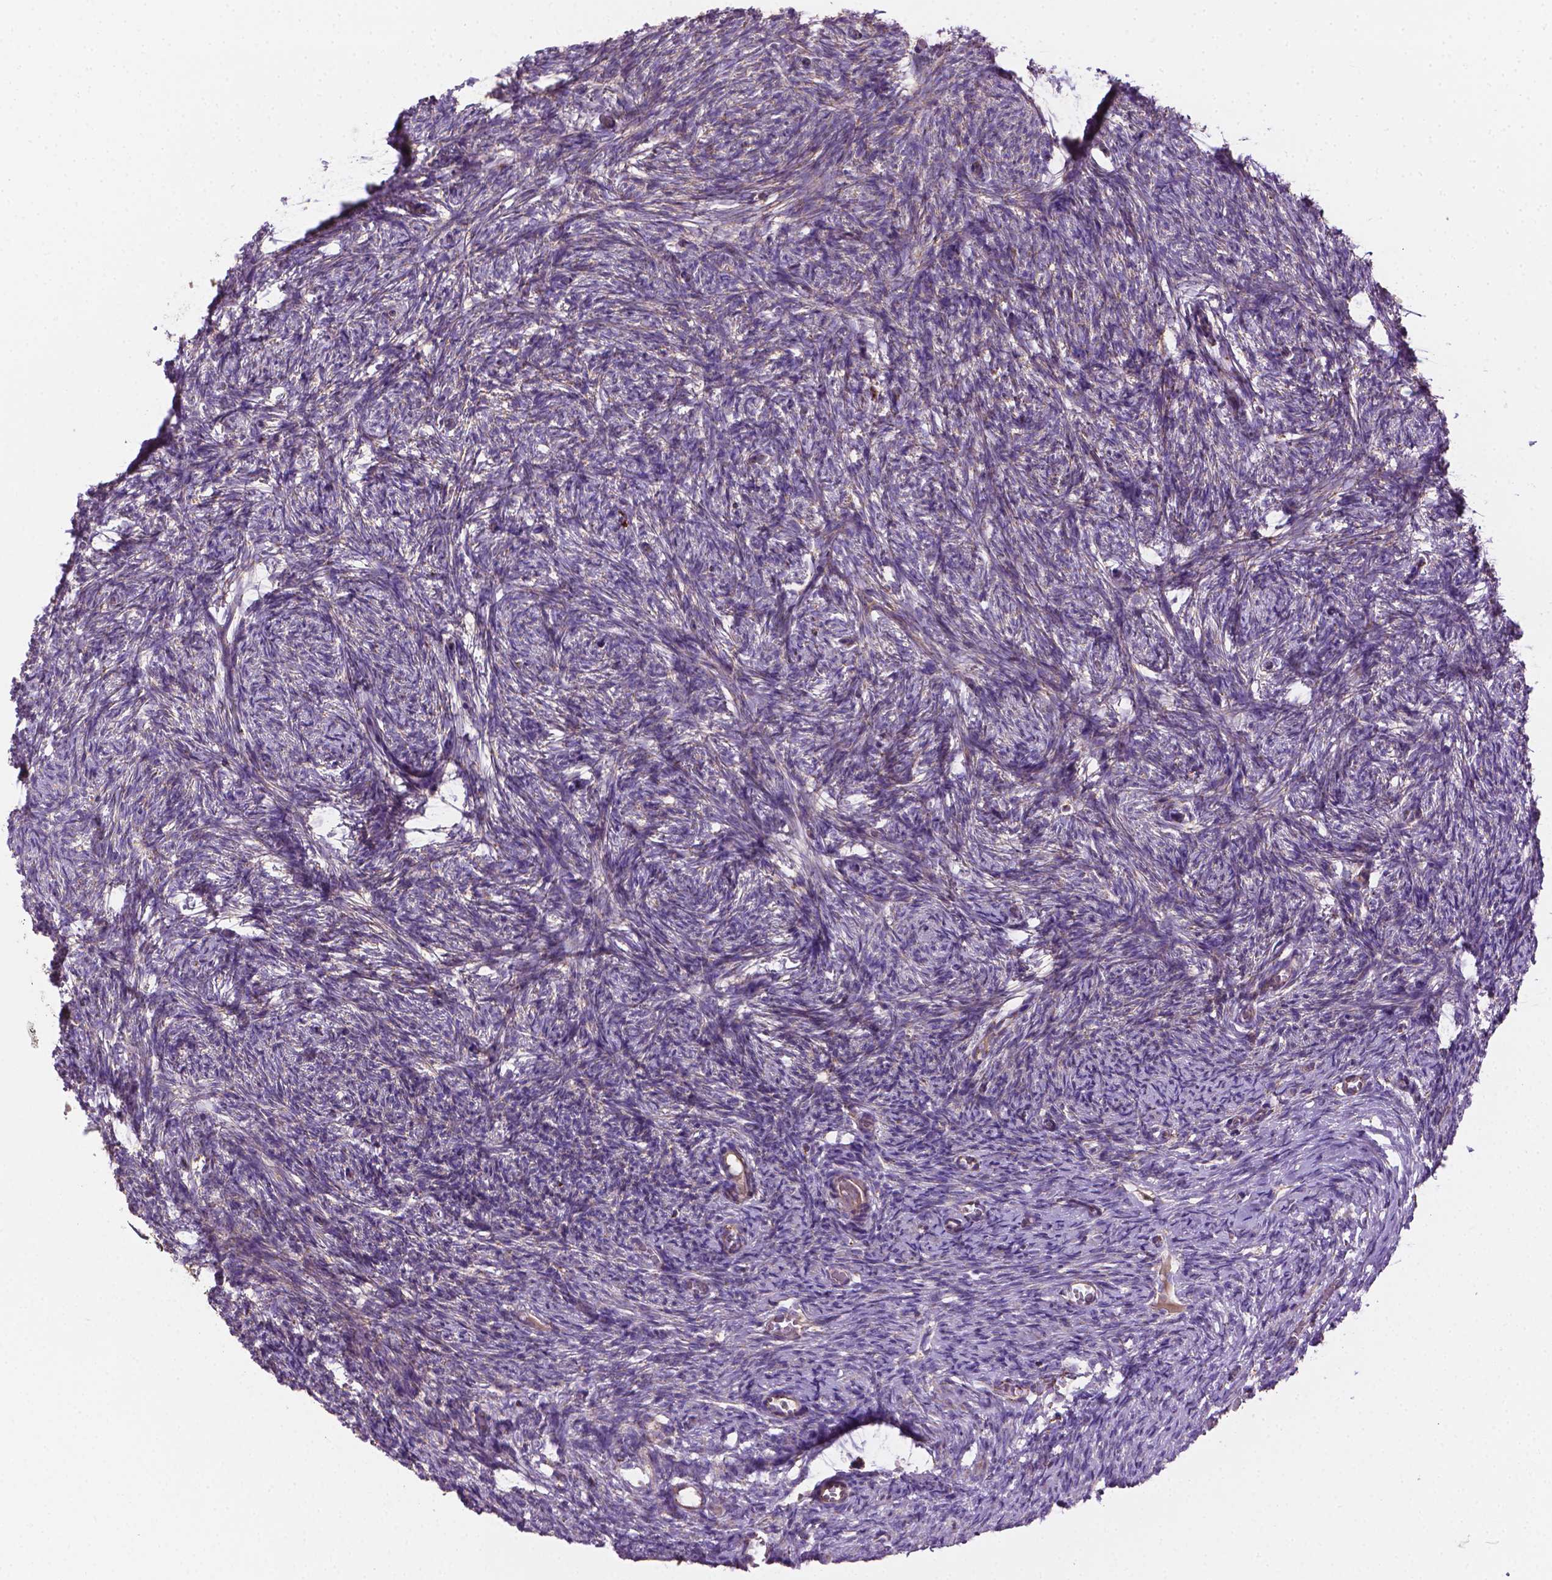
{"staining": {"intensity": "weak", "quantity": "25%-75%", "location": "cytoplasmic/membranous"}, "tissue": "ovary", "cell_type": "Ovarian stroma cells", "image_type": "normal", "snomed": [{"axis": "morphology", "description": "Normal tissue, NOS"}, {"axis": "topography", "description": "Ovary"}], "caption": "Immunohistochemistry (IHC) (DAB) staining of unremarkable human ovary shows weak cytoplasmic/membranous protein staining in about 25%-75% of ovarian stroma cells. (IHC, brightfield microscopy, high magnification).", "gene": "PIBF1", "patient": {"sex": "female", "age": 46}}